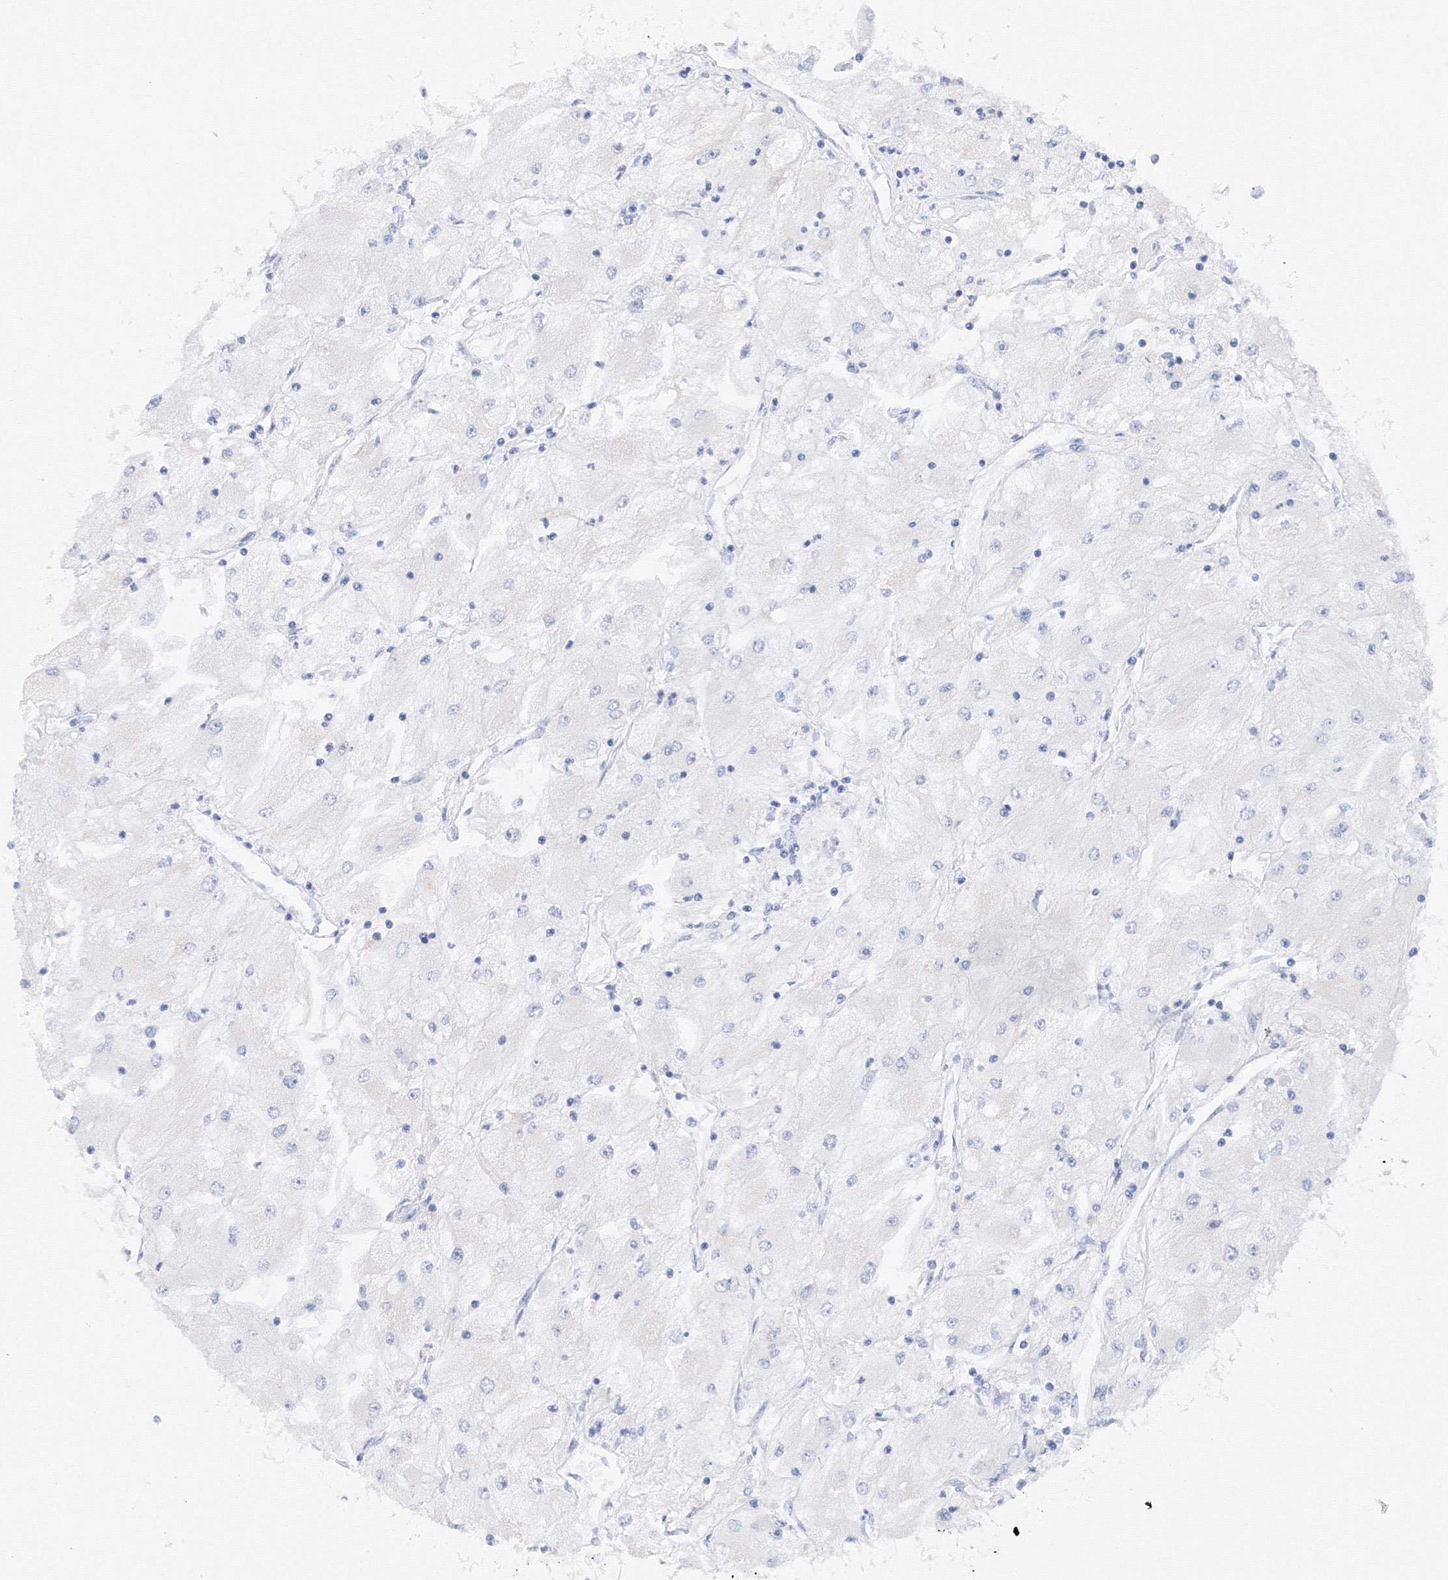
{"staining": {"intensity": "negative", "quantity": "none", "location": "none"}, "tissue": "renal cancer", "cell_type": "Tumor cells", "image_type": "cancer", "snomed": [{"axis": "morphology", "description": "Adenocarcinoma, NOS"}, {"axis": "topography", "description": "Kidney"}], "caption": "Tumor cells are negative for brown protein staining in adenocarcinoma (renal).", "gene": "TAMM41", "patient": {"sex": "male", "age": 80}}